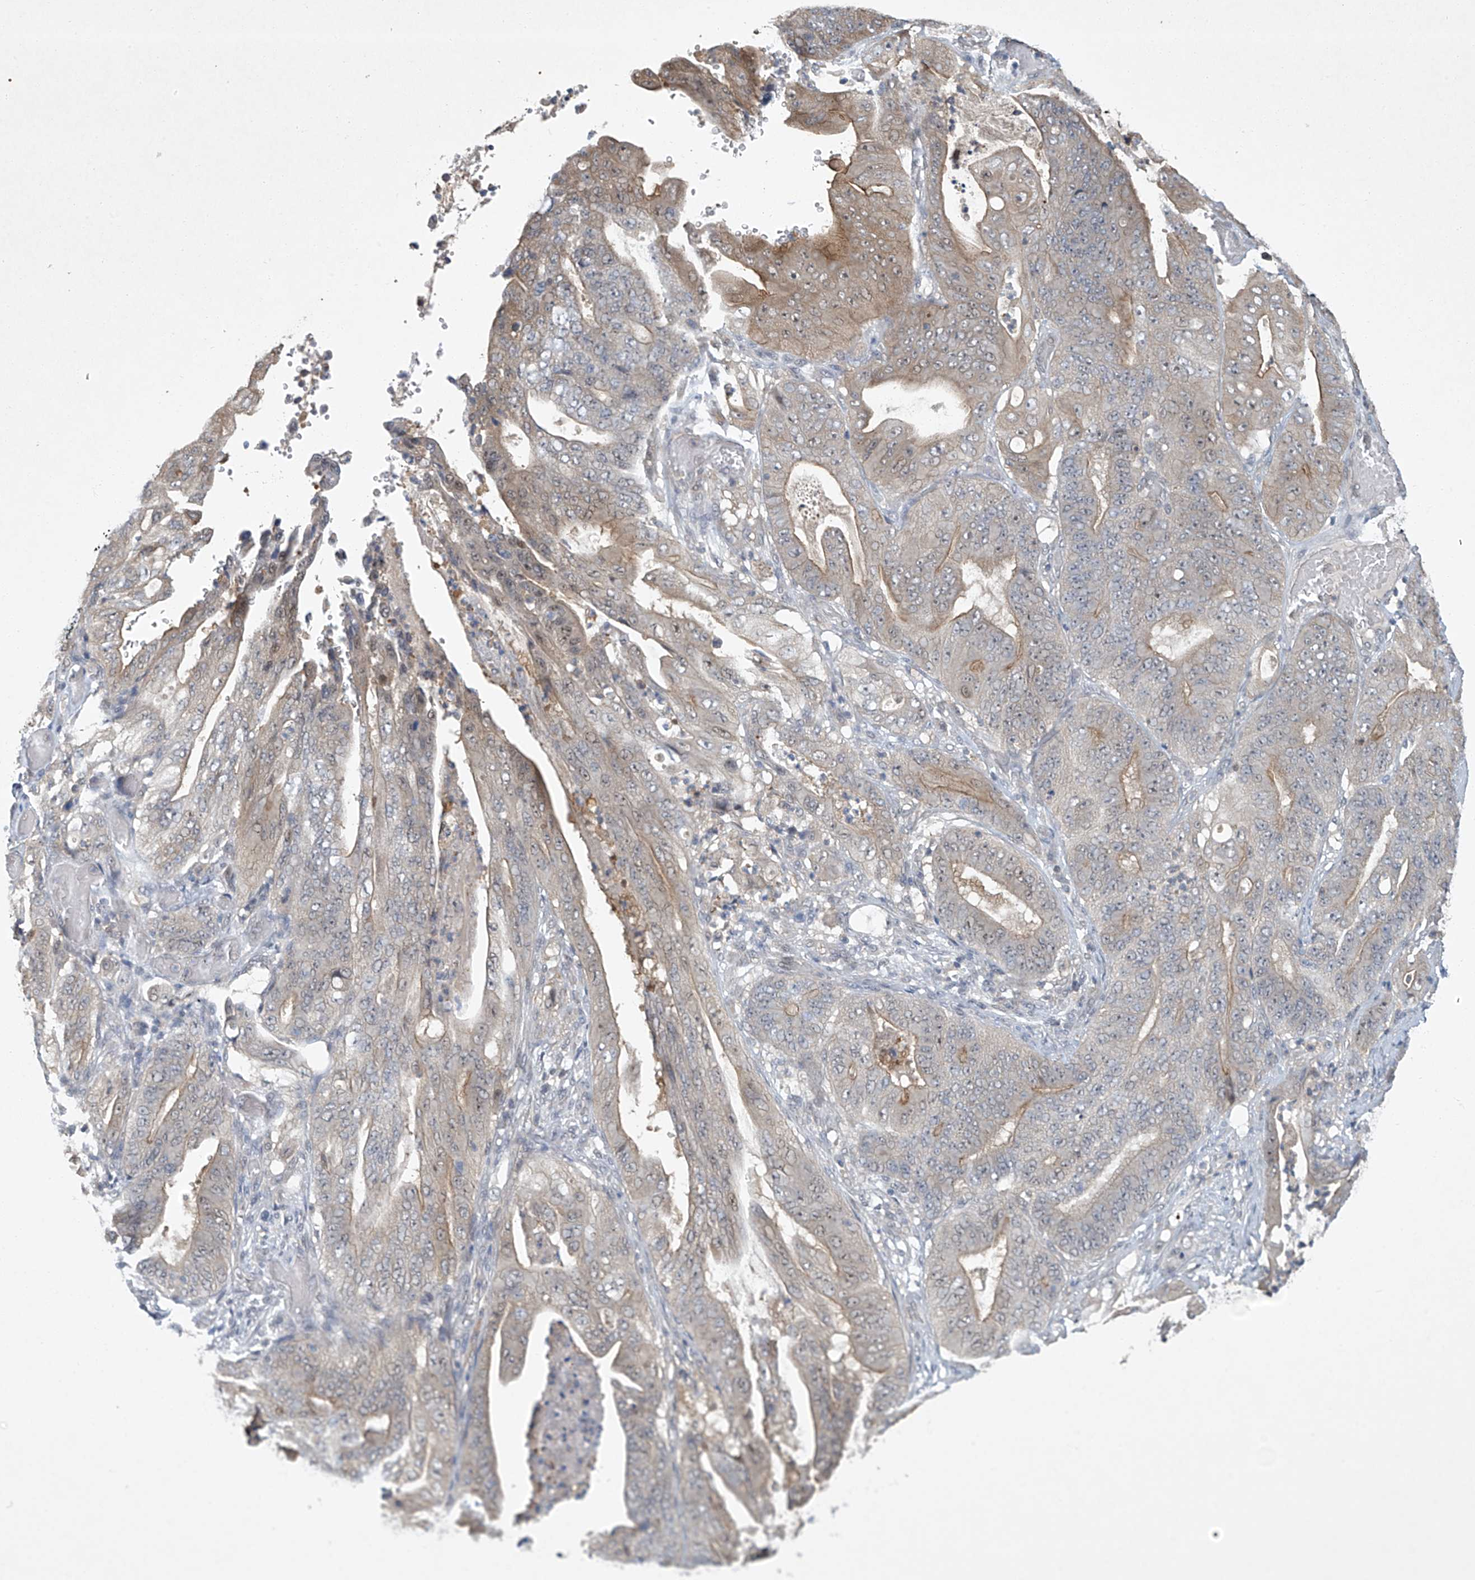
{"staining": {"intensity": "weak", "quantity": "<25%", "location": "cytoplasmic/membranous"}, "tissue": "stomach cancer", "cell_type": "Tumor cells", "image_type": "cancer", "snomed": [{"axis": "morphology", "description": "Adenocarcinoma, NOS"}, {"axis": "topography", "description": "Stomach"}], "caption": "An image of human stomach cancer (adenocarcinoma) is negative for staining in tumor cells. (DAB immunohistochemistry (IHC), high magnification).", "gene": "TAF8", "patient": {"sex": "female", "age": 73}}